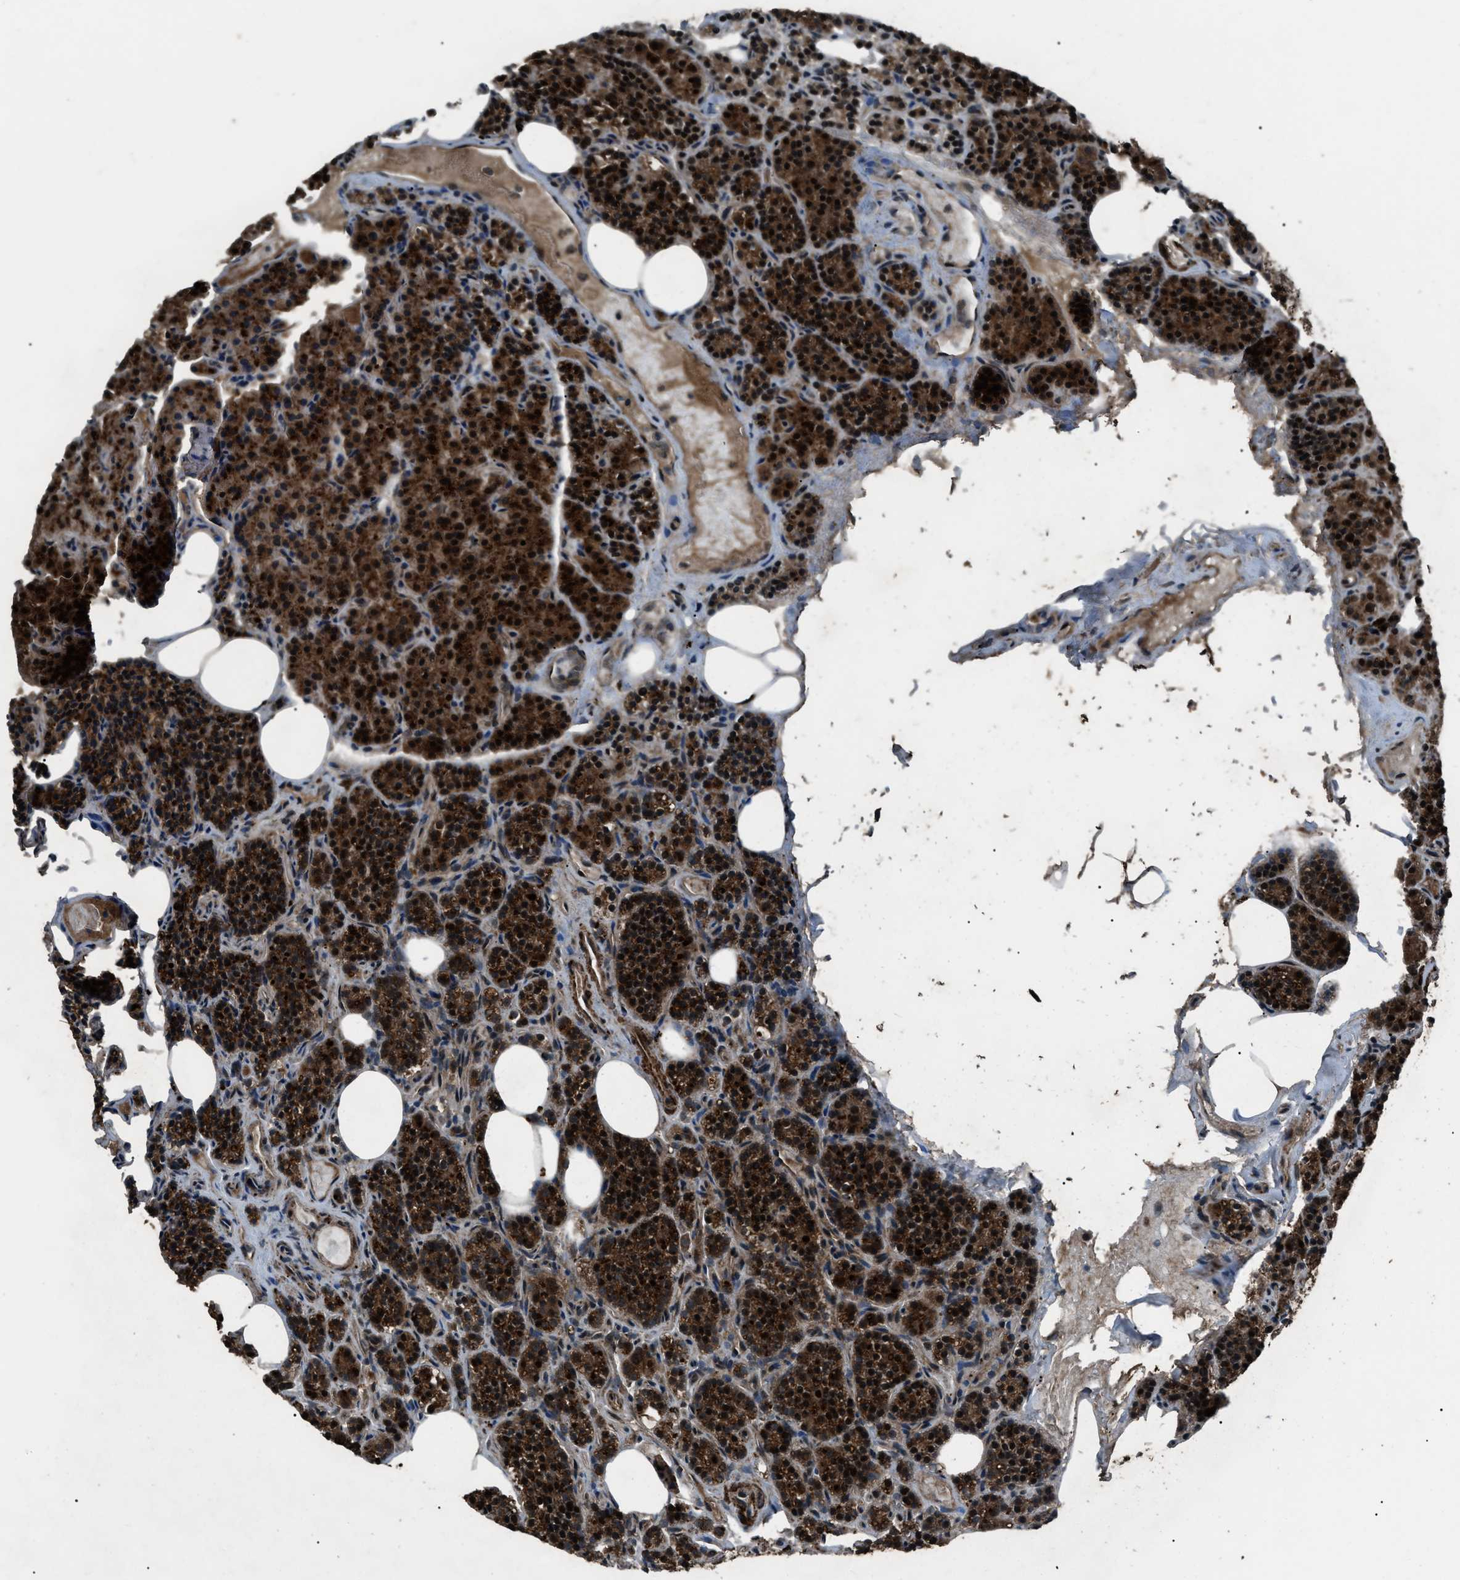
{"staining": {"intensity": "strong", "quantity": ">75%", "location": "cytoplasmic/membranous,nuclear"}, "tissue": "parathyroid gland", "cell_type": "Glandular cells", "image_type": "normal", "snomed": [{"axis": "morphology", "description": "Normal tissue, NOS"}, {"axis": "morphology", "description": "Adenoma, NOS"}, {"axis": "topography", "description": "Parathyroid gland"}], "caption": "Immunohistochemistry of normal parathyroid gland displays high levels of strong cytoplasmic/membranous,nuclear staining in approximately >75% of glandular cells.", "gene": "IRAK4", "patient": {"sex": "female", "age": 74}}